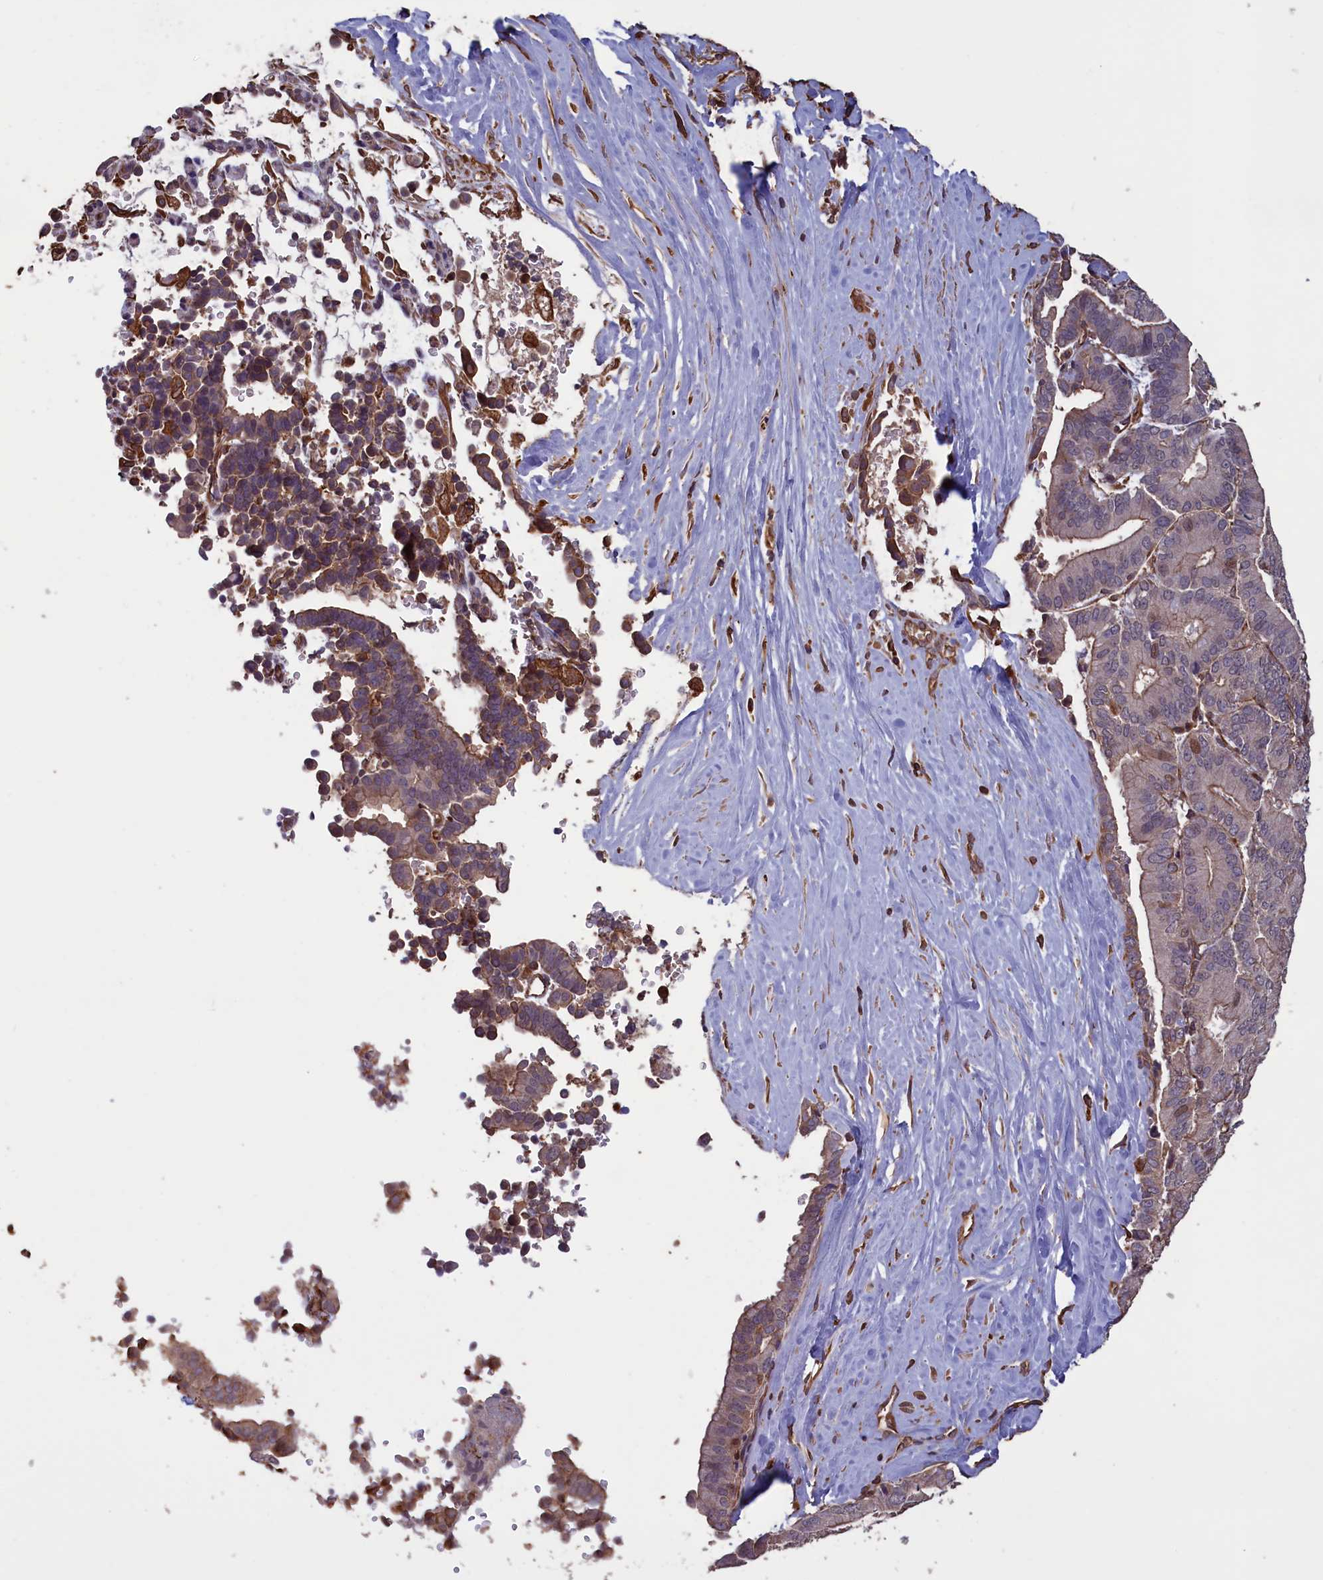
{"staining": {"intensity": "weak", "quantity": "25%-75%", "location": "cytoplasmic/membranous"}, "tissue": "liver cancer", "cell_type": "Tumor cells", "image_type": "cancer", "snomed": [{"axis": "morphology", "description": "Cholangiocarcinoma"}, {"axis": "topography", "description": "Liver"}], "caption": "Cholangiocarcinoma (liver) stained for a protein (brown) reveals weak cytoplasmic/membranous positive staining in approximately 25%-75% of tumor cells.", "gene": "DAPK3", "patient": {"sex": "female", "age": 75}}